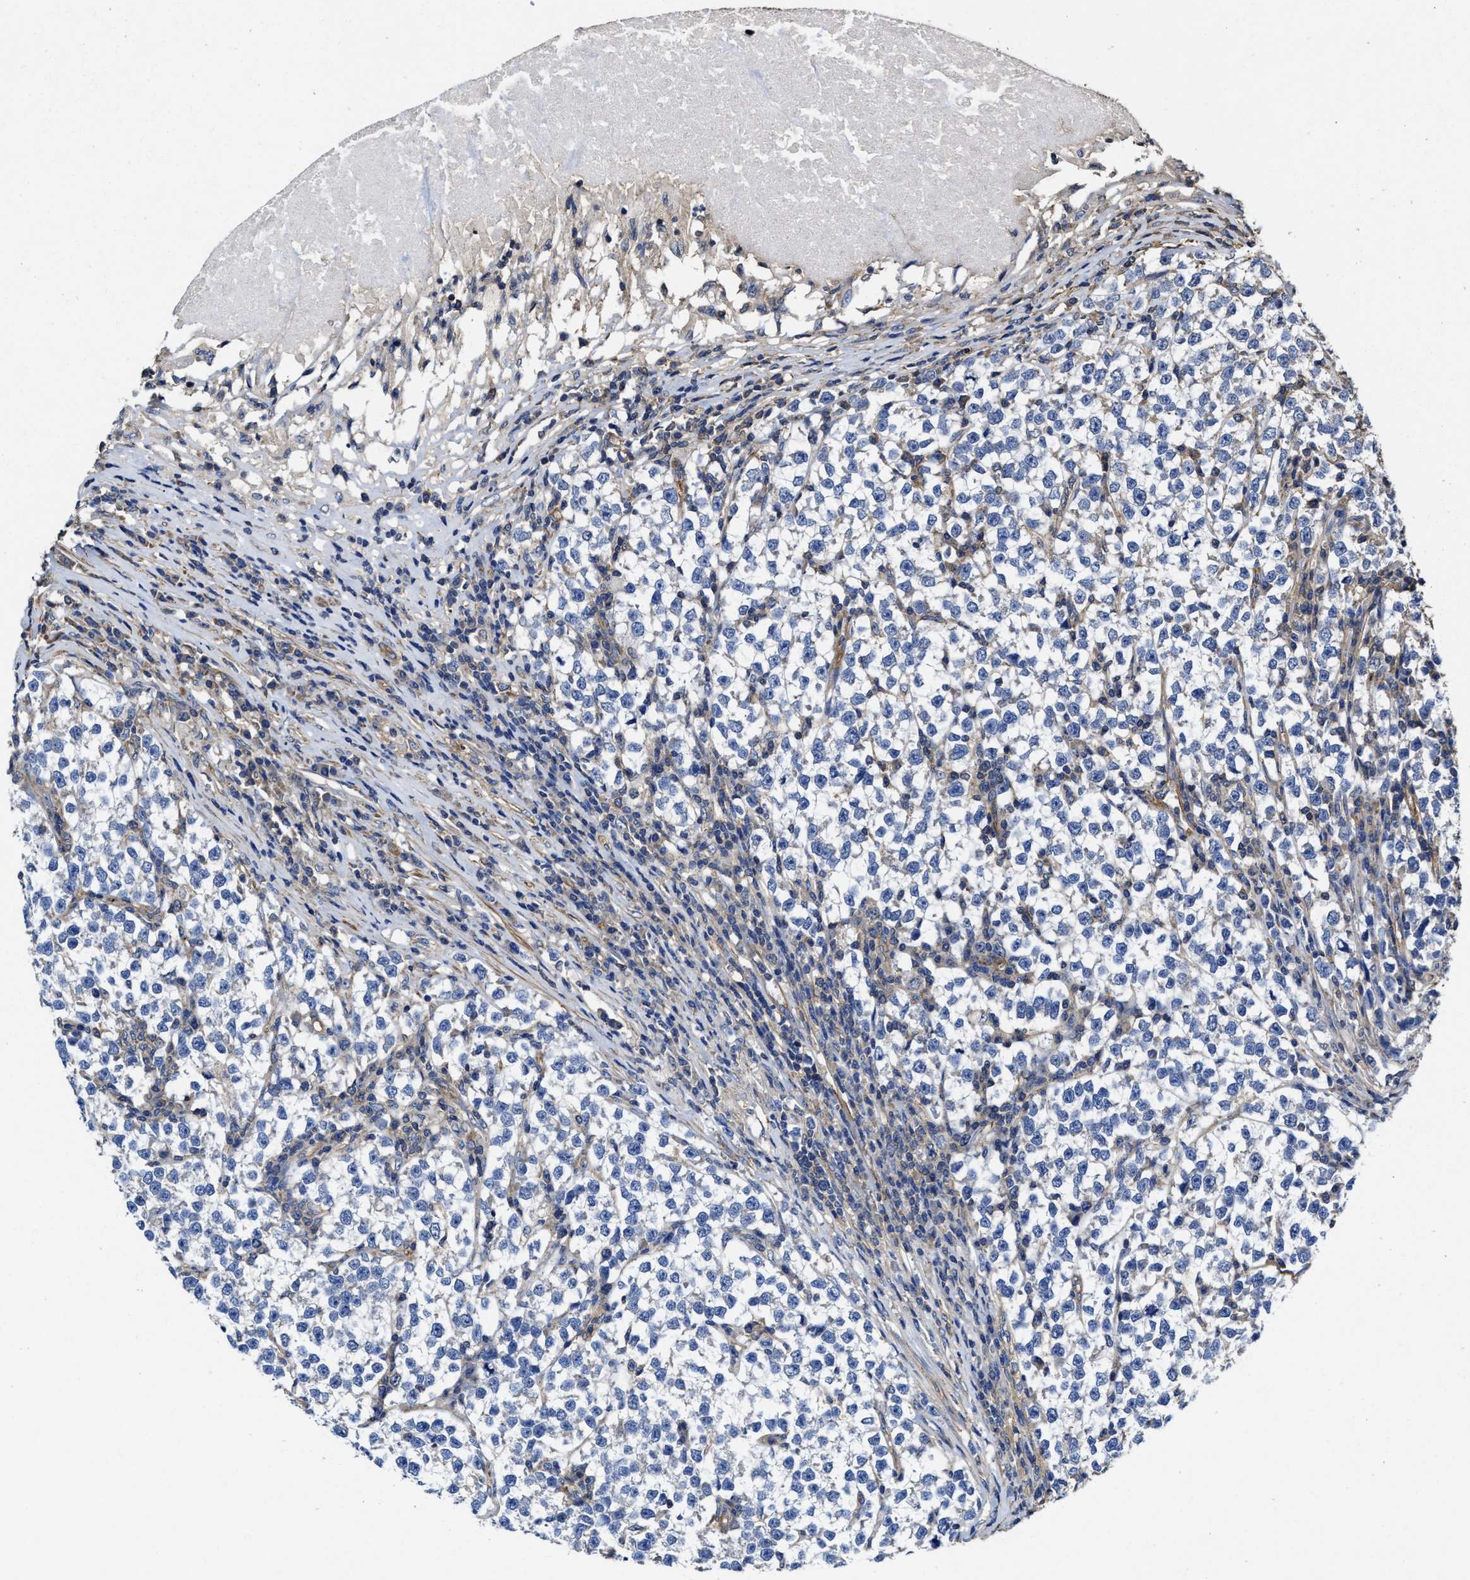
{"staining": {"intensity": "negative", "quantity": "none", "location": "none"}, "tissue": "testis cancer", "cell_type": "Tumor cells", "image_type": "cancer", "snomed": [{"axis": "morphology", "description": "Normal tissue, NOS"}, {"axis": "morphology", "description": "Seminoma, NOS"}, {"axis": "topography", "description": "Testis"}], "caption": "This is a micrograph of immunohistochemistry staining of testis seminoma, which shows no positivity in tumor cells.", "gene": "SFXN4", "patient": {"sex": "male", "age": 43}}